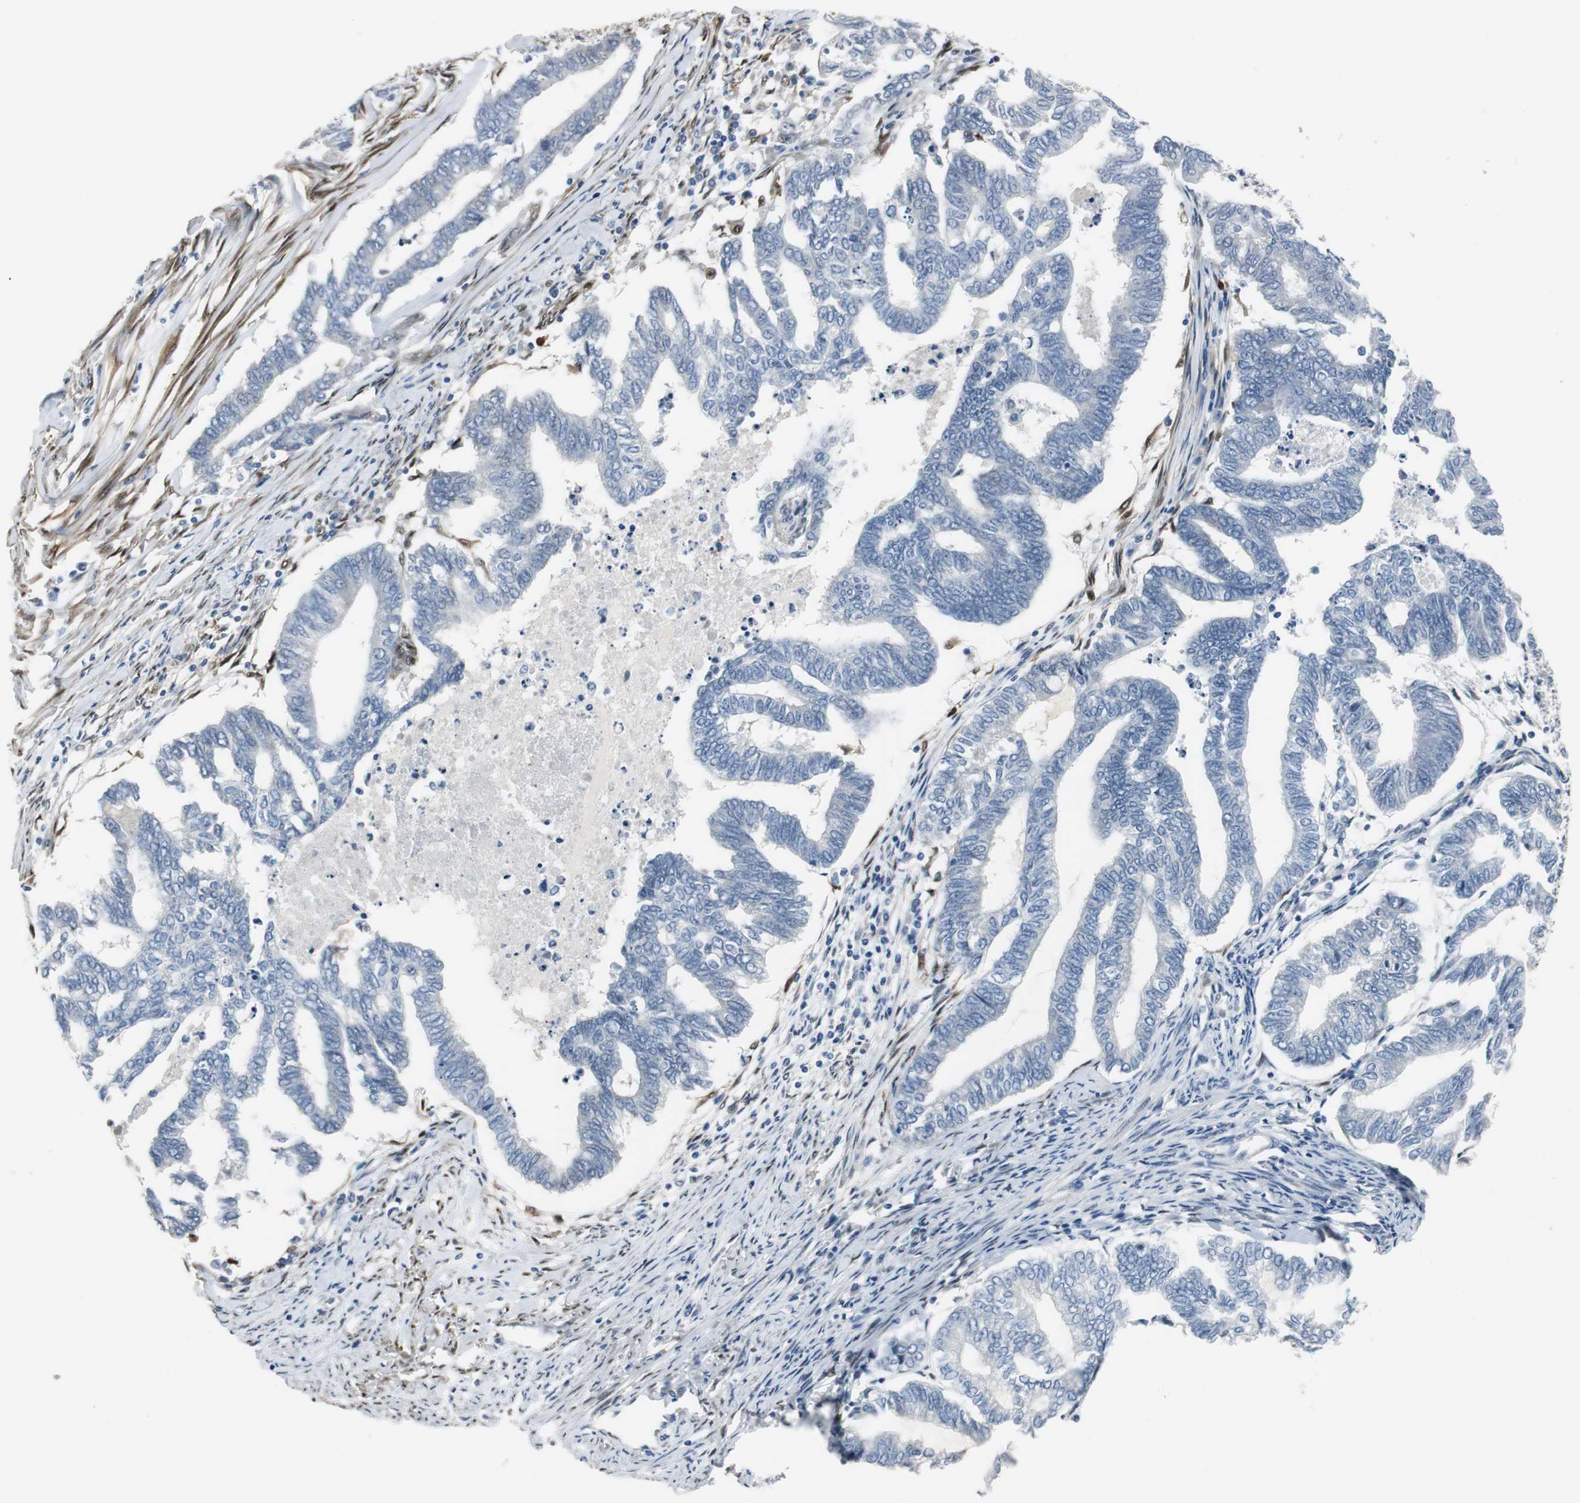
{"staining": {"intensity": "negative", "quantity": "none", "location": "none"}, "tissue": "endometrial cancer", "cell_type": "Tumor cells", "image_type": "cancer", "snomed": [{"axis": "morphology", "description": "Adenocarcinoma, NOS"}, {"axis": "topography", "description": "Endometrium"}], "caption": "IHC image of endometrial adenocarcinoma stained for a protein (brown), which shows no staining in tumor cells.", "gene": "FHL2", "patient": {"sex": "female", "age": 79}}